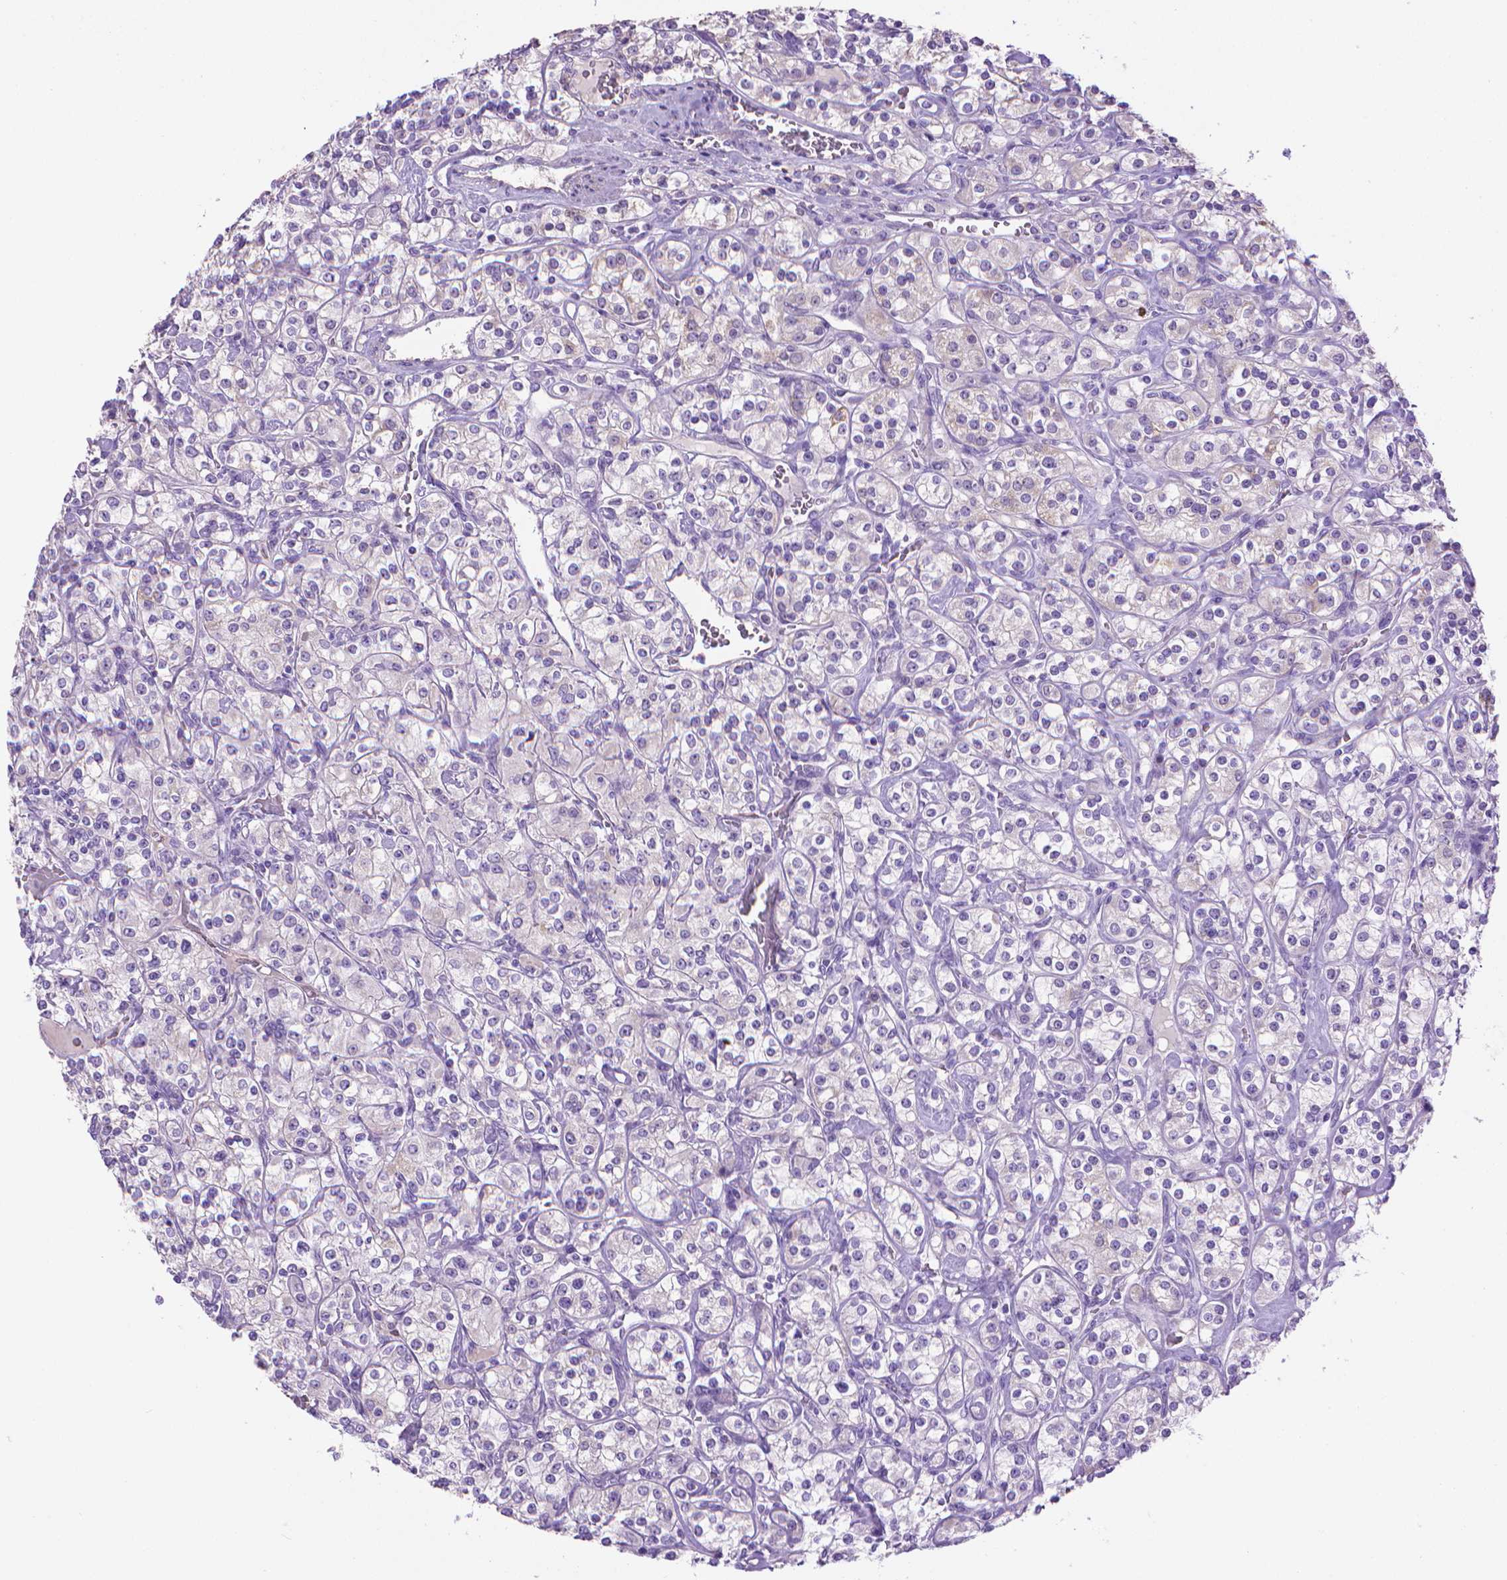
{"staining": {"intensity": "negative", "quantity": "none", "location": "none"}, "tissue": "renal cancer", "cell_type": "Tumor cells", "image_type": "cancer", "snomed": [{"axis": "morphology", "description": "Adenocarcinoma, NOS"}, {"axis": "topography", "description": "Kidney"}], "caption": "This histopathology image is of renal cancer stained with IHC to label a protein in brown with the nuclei are counter-stained blue. There is no staining in tumor cells.", "gene": "PNMA2", "patient": {"sex": "male", "age": 77}}